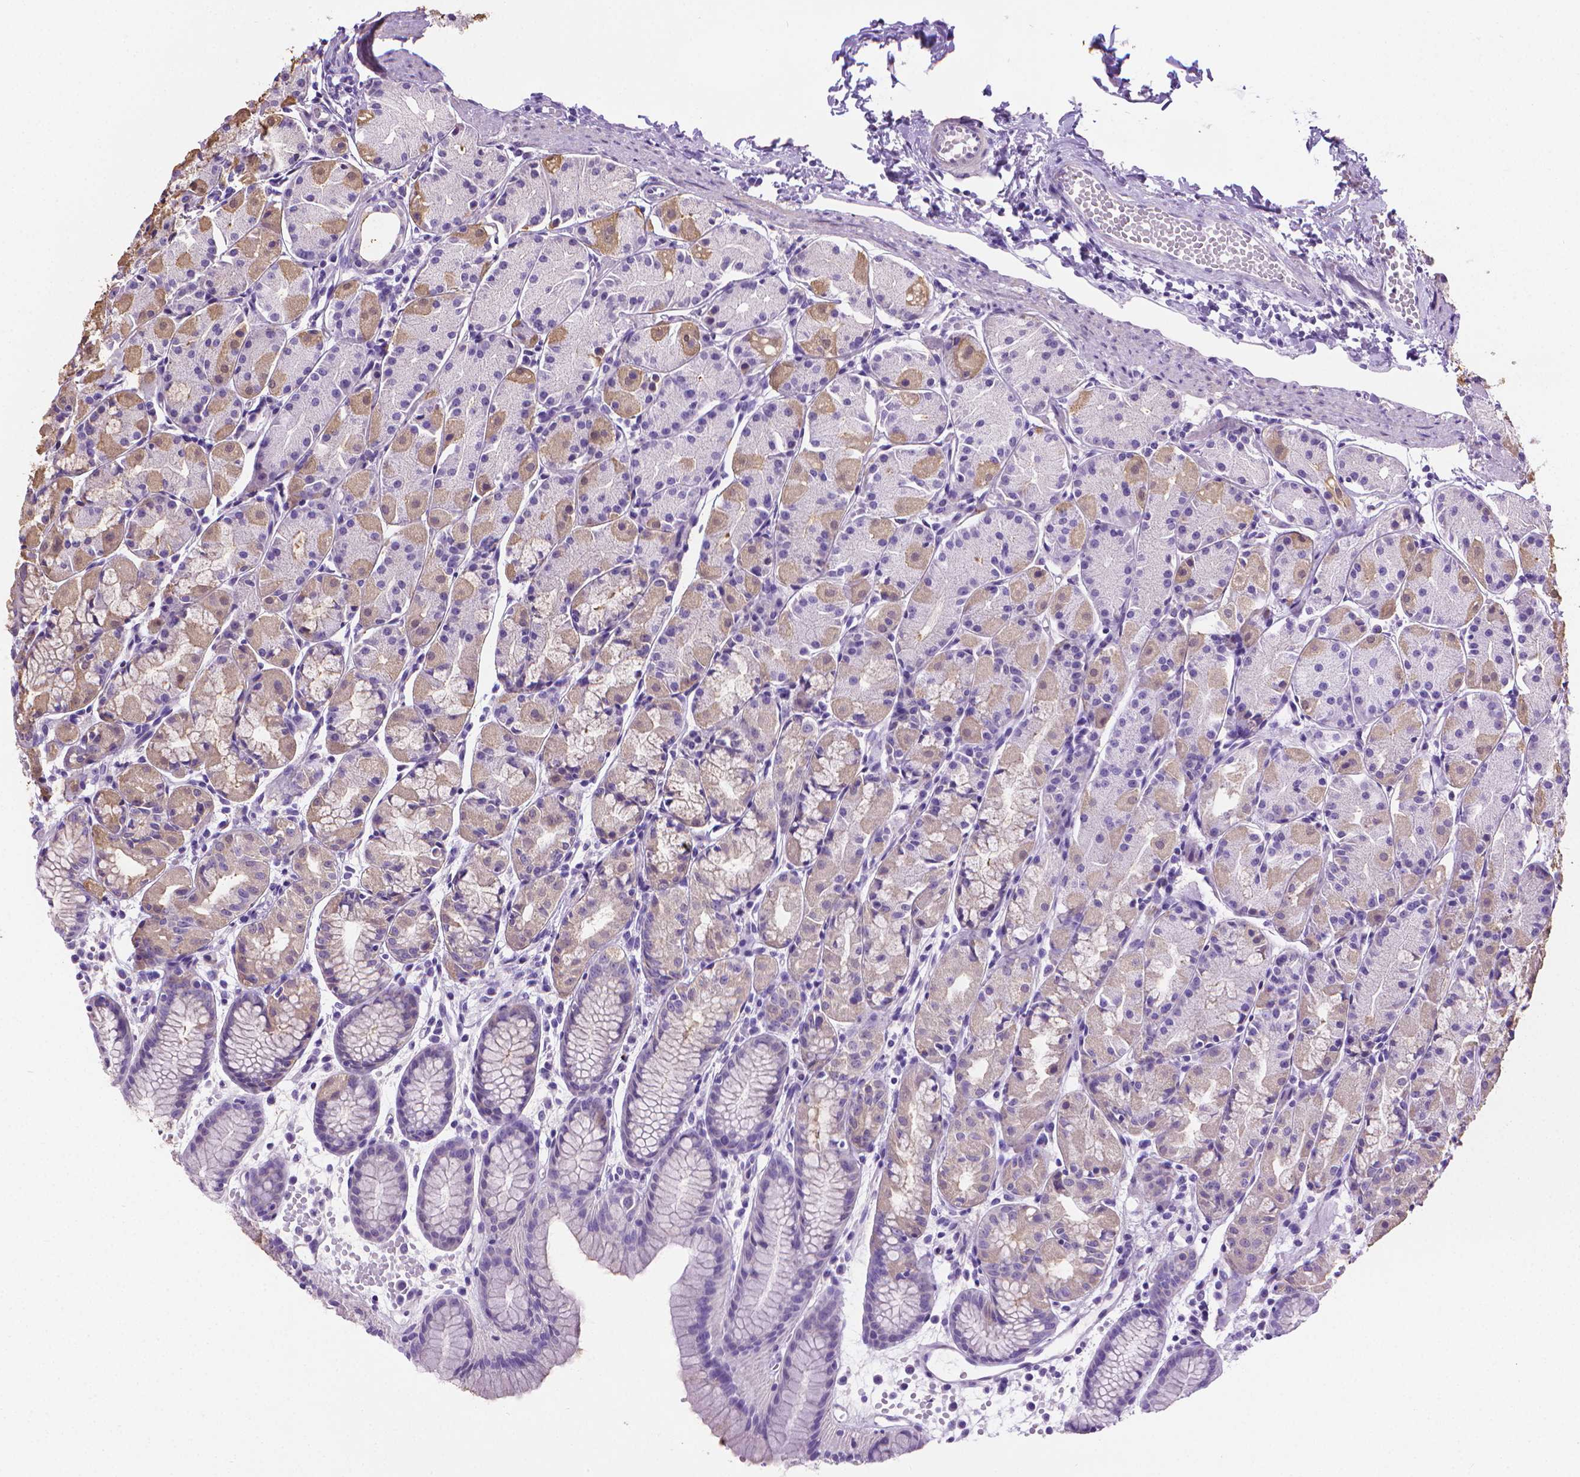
{"staining": {"intensity": "moderate", "quantity": "<25%", "location": "cytoplasmic/membranous"}, "tissue": "stomach", "cell_type": "Glandular cells", "image_type": "normal", "snomed": [{"axis": "morphology", "description": "Normal tissue, NOS"}, {"axis": "topography", "description": "Stomach, upper"}], "caption": "Immunohistochemistry photomicrograph of benign stomach: human stomach stained using immunohistochemistry shows low levels of moderate protein expression localized specifically in the cytoplasmic/membranous of glandular cells, appearing as a cytoplasmic/membranous brown color.", "gene": "PNMA2", "patient": {"sex": "male", "age": 47}}